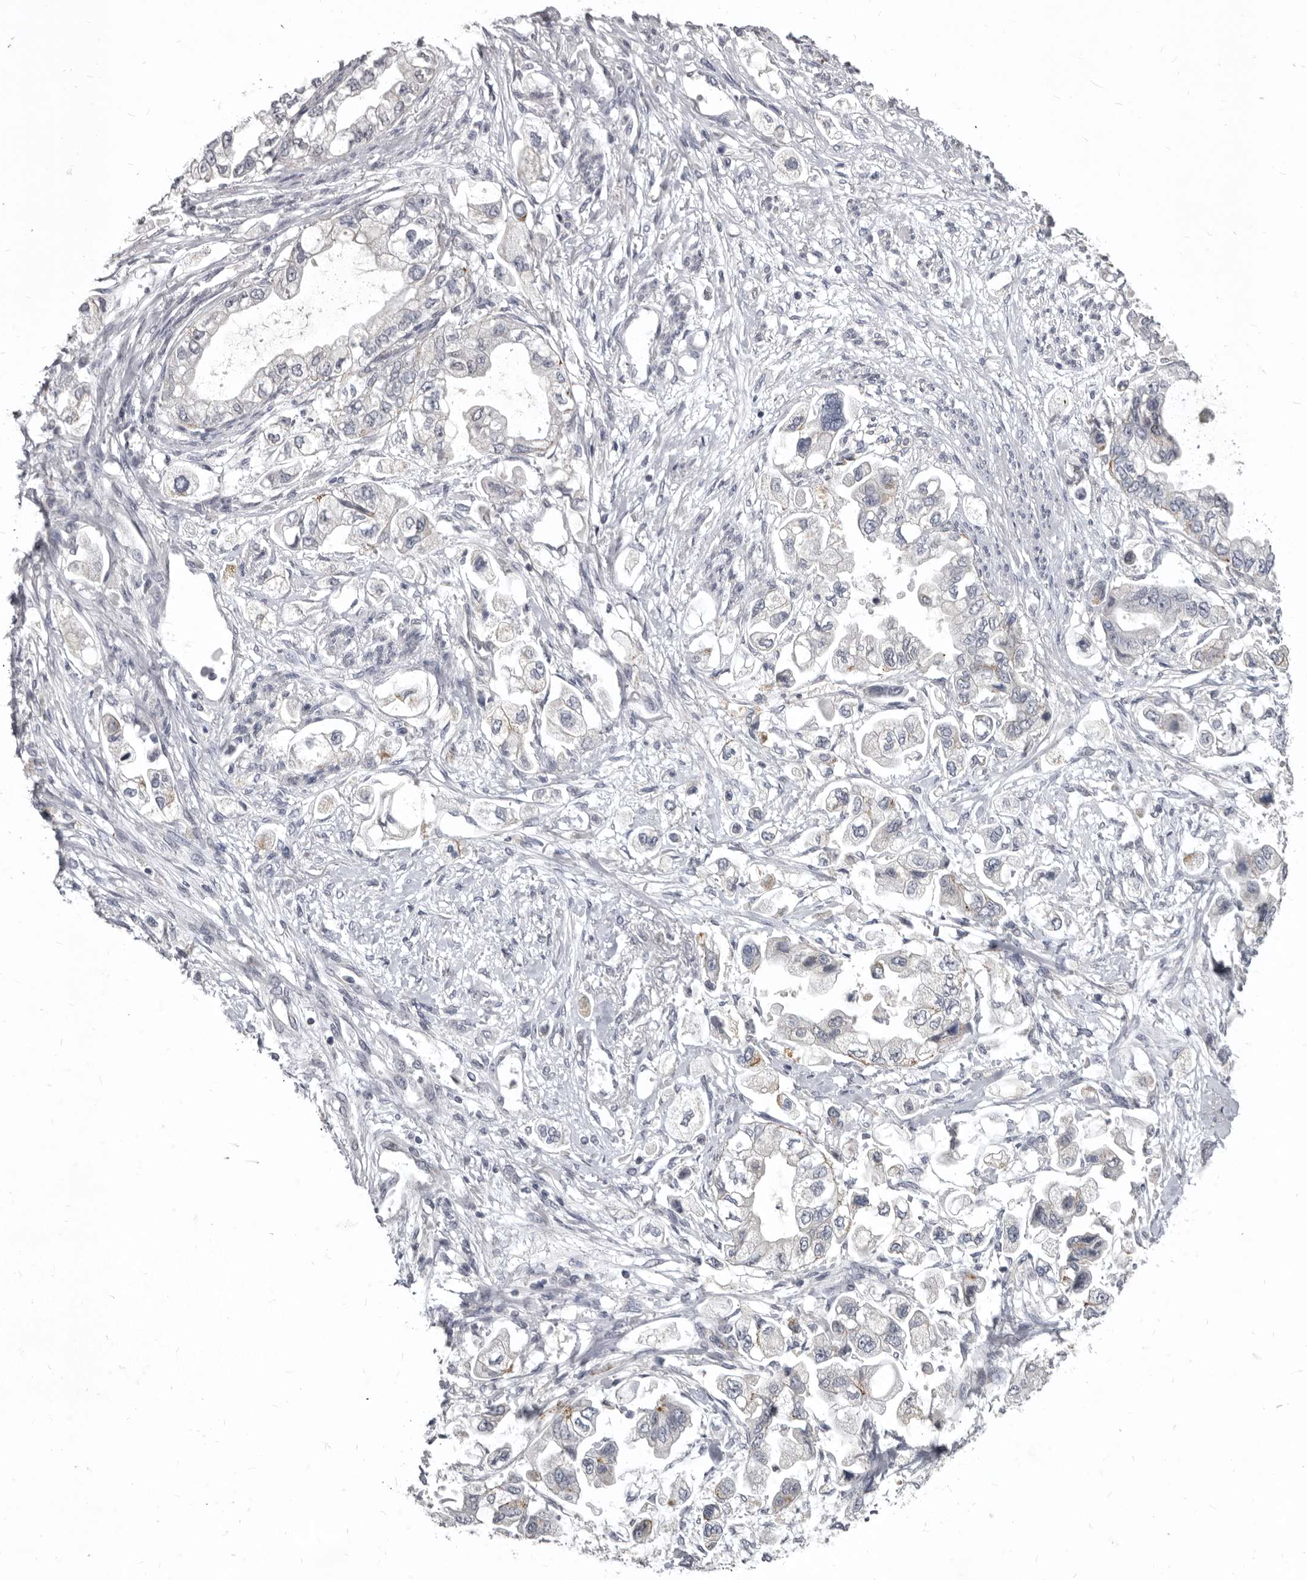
{"staining": {"intensity": "negative", "quantity": "none", "location": "none"}, "tissue": "stomach cancer", "cell_type": "Tumor cells", "image_type": "cancer", "snomed": [{"axis": "morphology", "description": "Adenocarcinoma, NOS"}, {"axis": "topography", "description": "Stomach"}], "caption": "Immunohistochemistry (IHC) of human stomach adenocarcinoma exhibits no positivity in tumor cells.", "gene": "SULT1E1", "patient": {"sex": "male", "age": 62}}